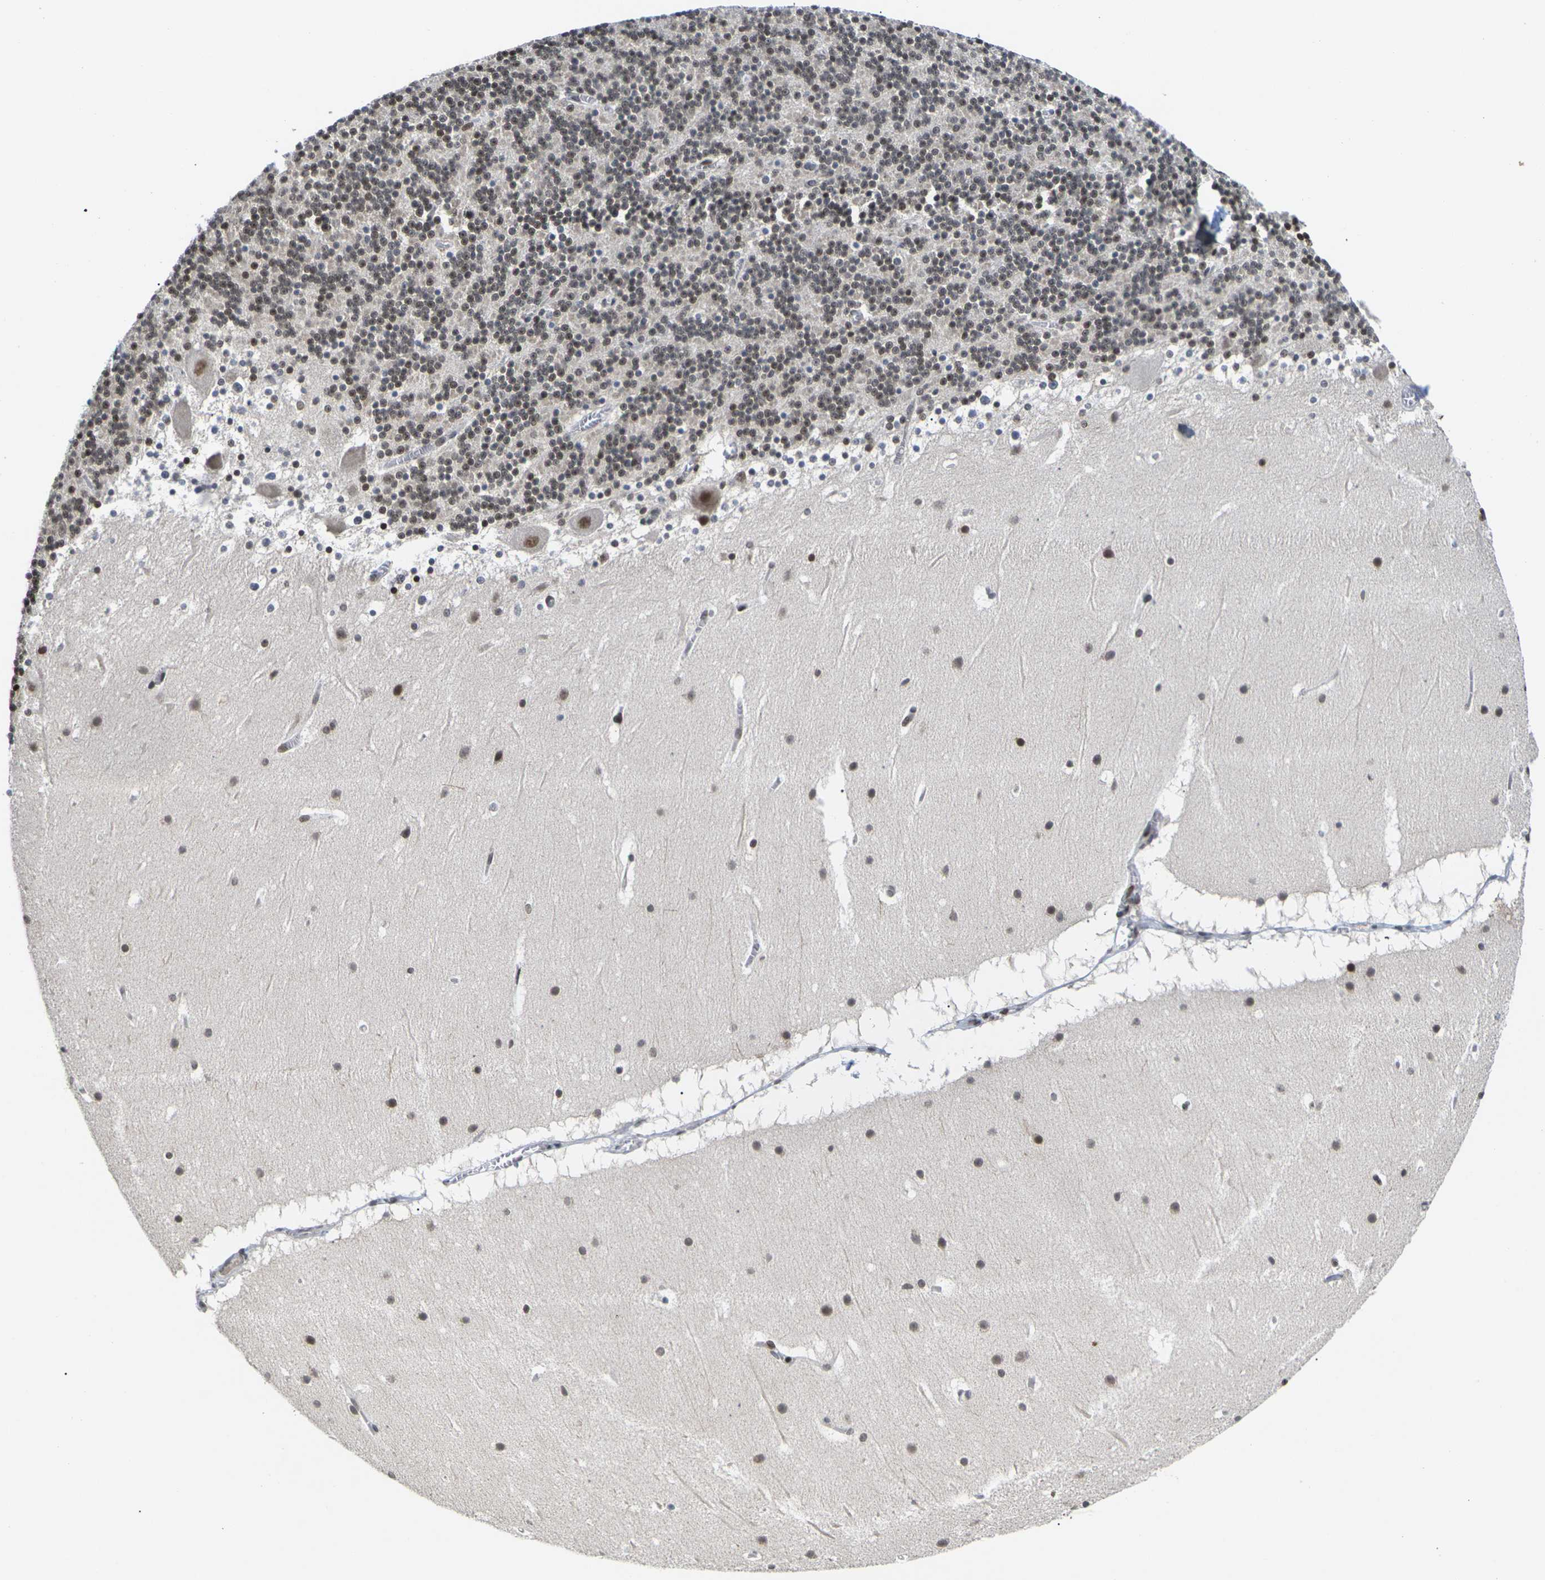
{"staining": {"intensity": "moderate", "quantity": ">75%", "location": "nuclear"}, "tissue": "cerebellum", "cell_type": "Cells in granular layer", "image_type": "normal", "snomed": [{"axis": "morphology", "description": "Normal tissue, NOS"}, {"axis": "topography", "description": "Cerebellum"}], "caption": "Human cerebellum stained with a brown dye shows moderate nuclear positive positivity in approximately >75% of cells in granular layer.", "gene": "ETV5", "patient": {"sex": "male", "age": 45}}